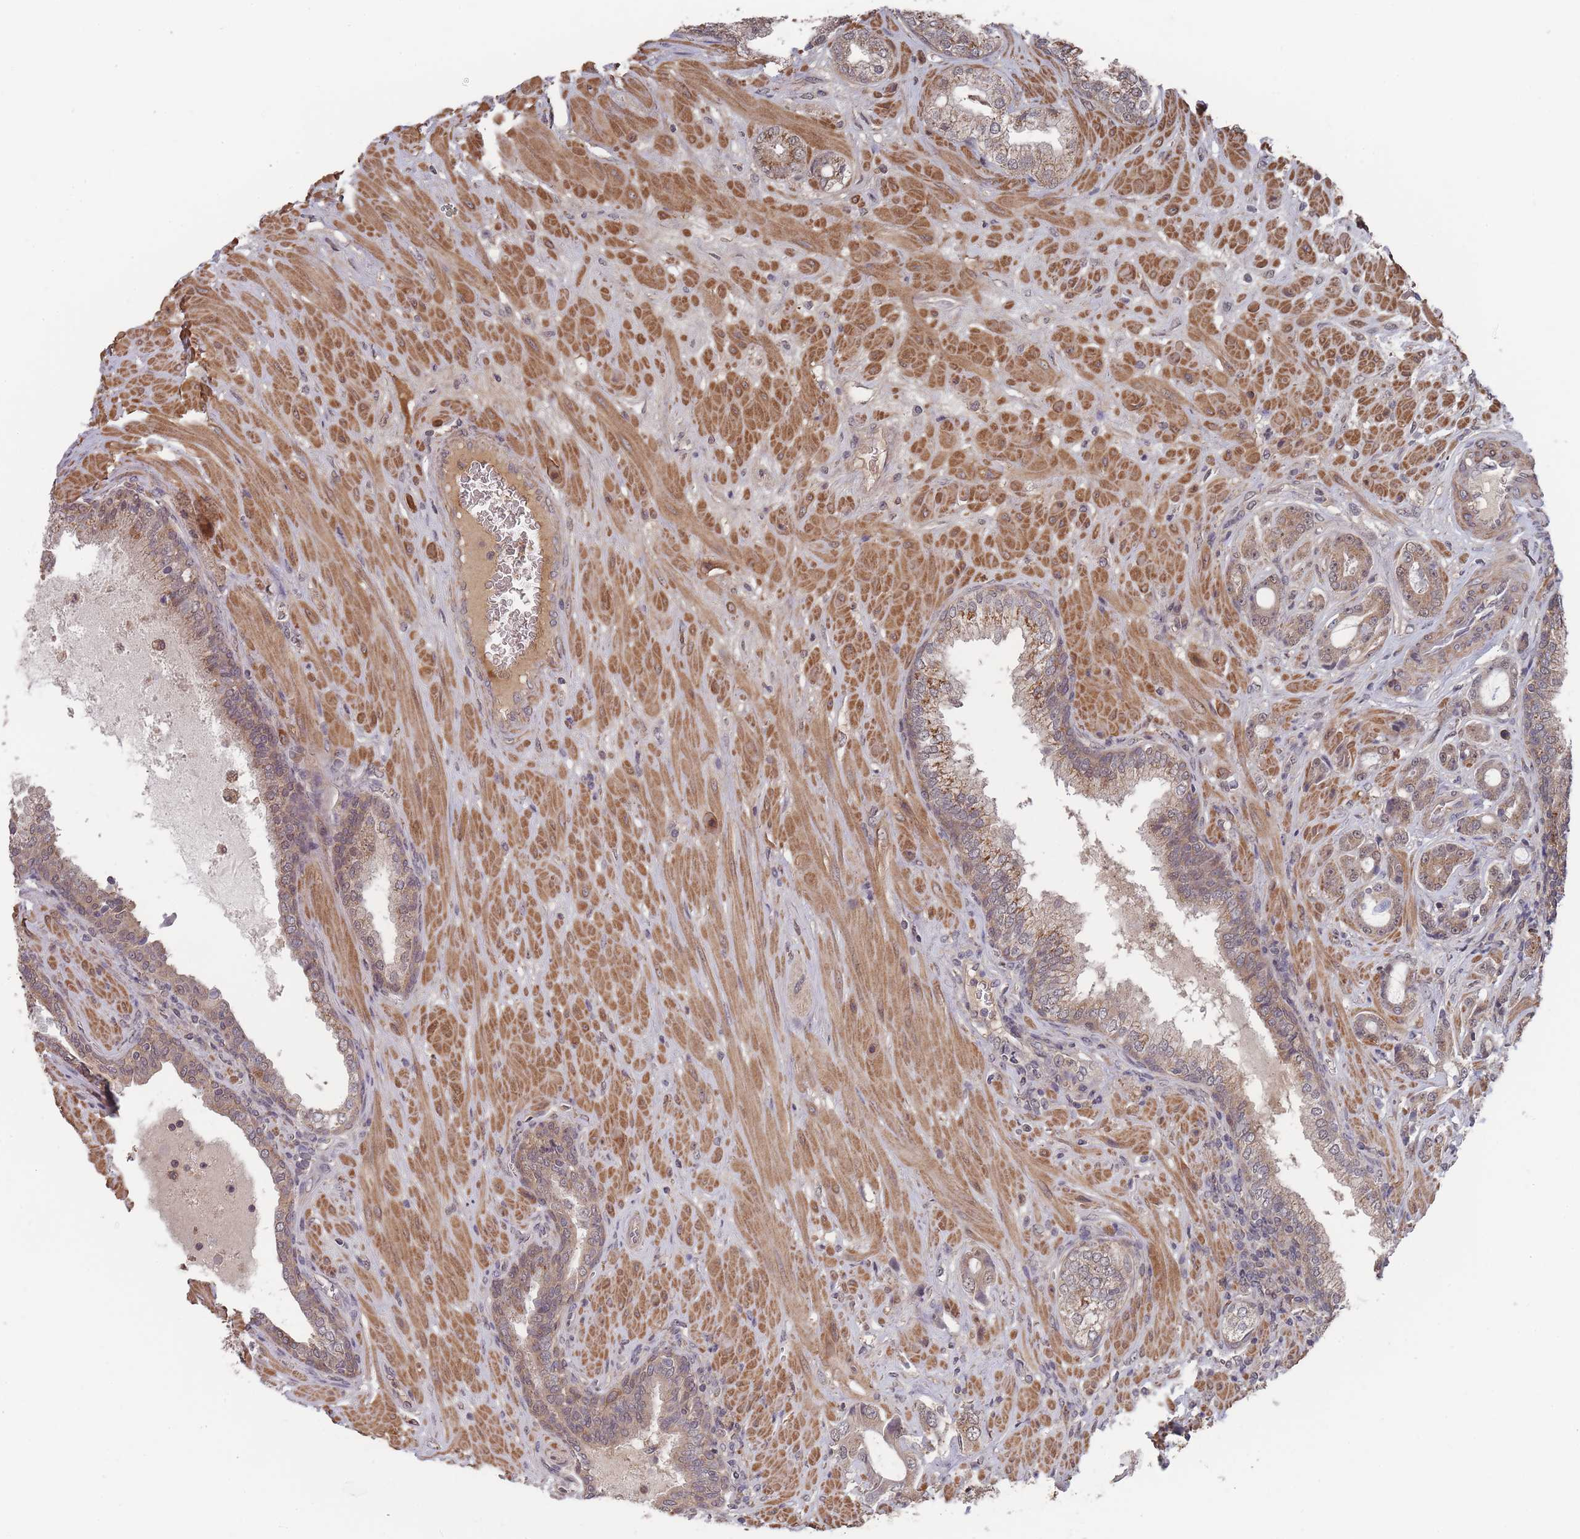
{"staining": {"intensity": "weak", "quantity": ">75%", "location": "cytoplasmic/membranous,nuclear"}, "tissue": "prostate cancer", "cell_type": "Tumor cells", "image_type": "cancer", "snomed": [{"axis": "morphology", "description": "Adenocarcinoma, High grade"}, {"axis": "topography", "description": "Prostate"}], "caption": "DAB (3,3'-diaminobenzidine) immunohistochemical staining of high-grade adenocarcinoma (prostate) displays weak cytoplasmic/membranous and nuclear protein expression in approximately >75% of tumor cells.", "gene": "SF3B1", "patient": {"sex": "male", "age": 55}}